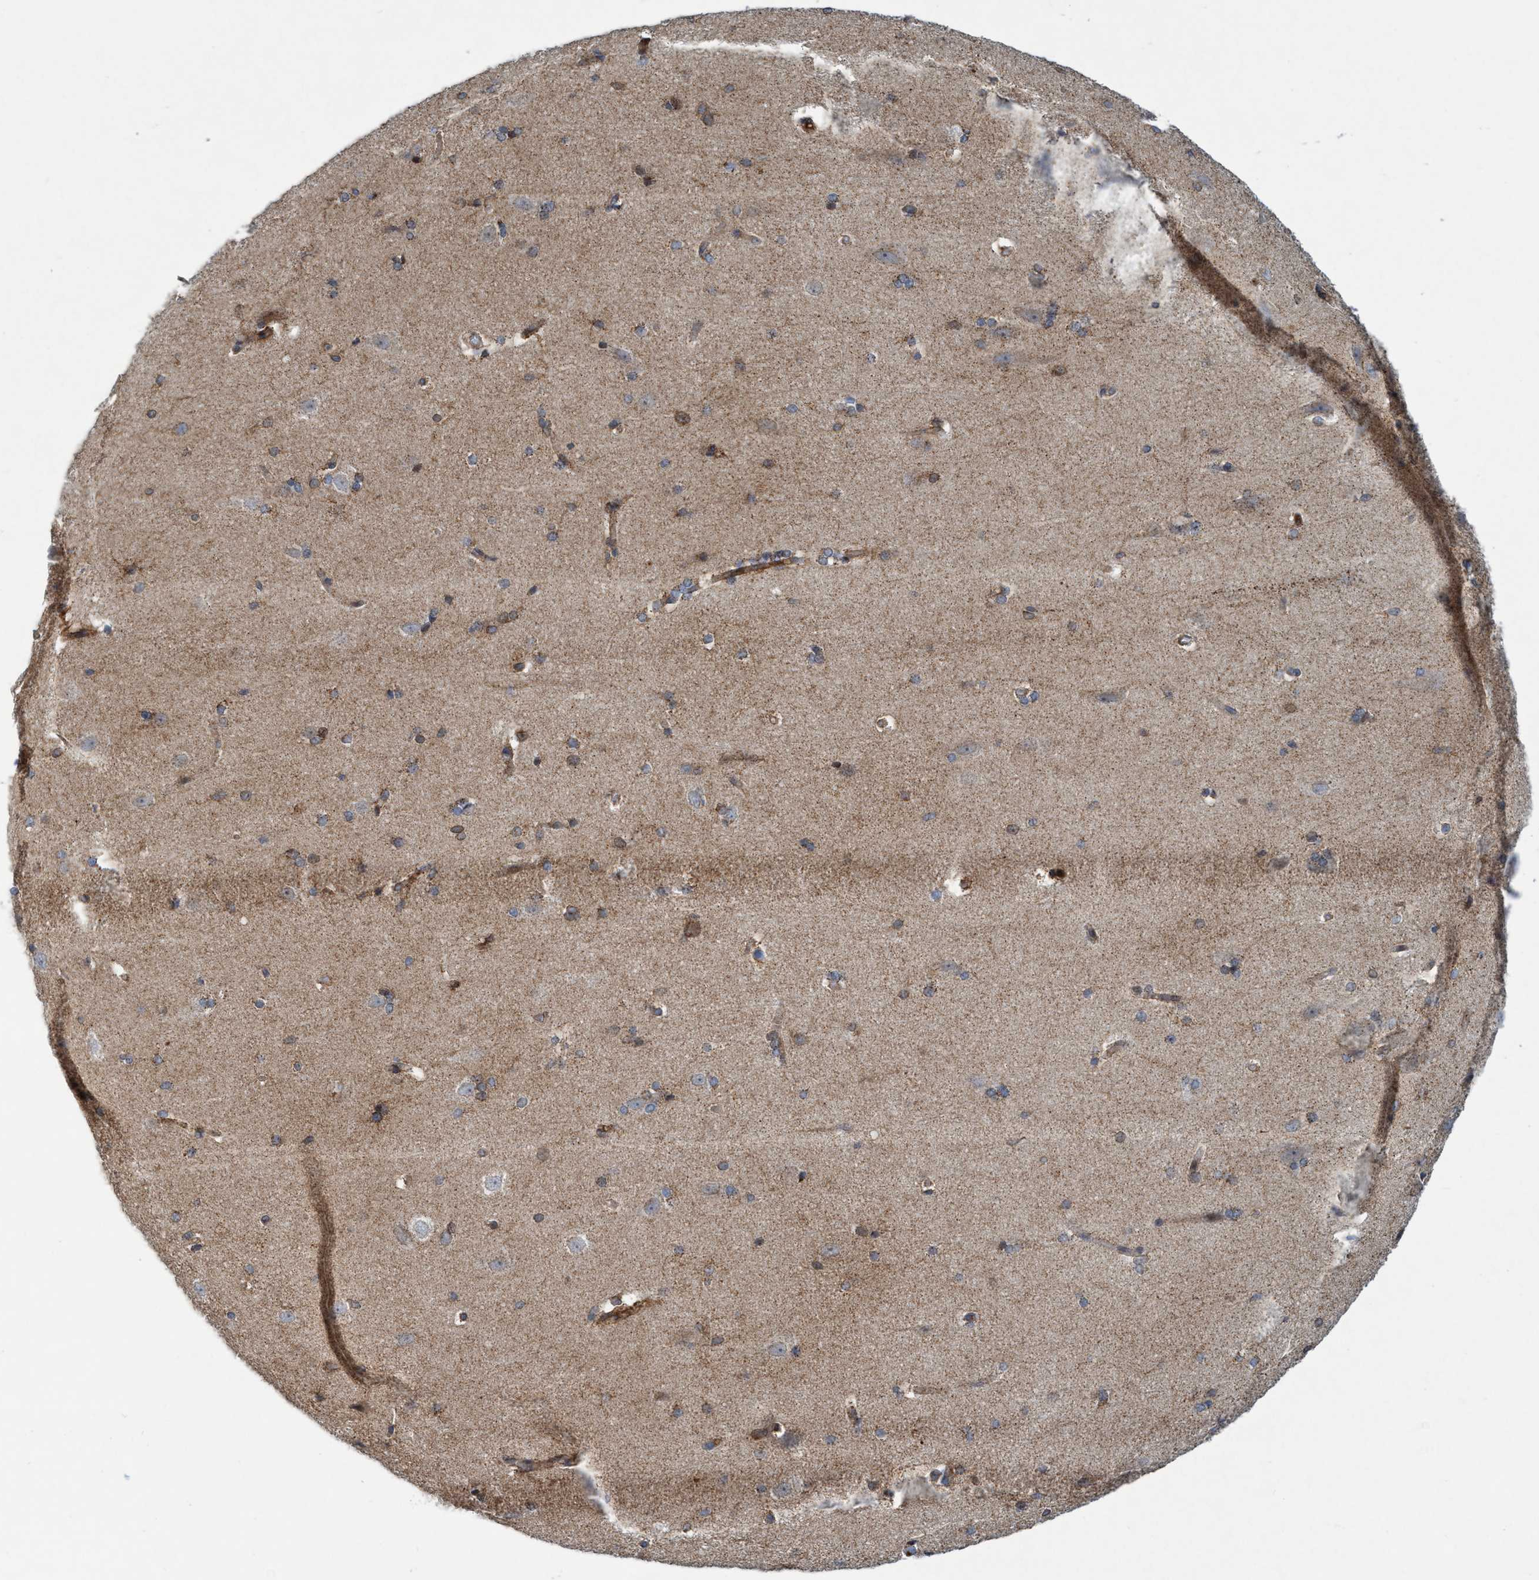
{"staining": {"intensity": "moderate", "quantity": ">75%", "location": "cytoplasmic/membranous"}, "tissue": "cerebral cortex", "cell_type": "Endothelial cells", "image_type": "normal", "snomed": [{"axis": "morphology", "description": "Normal tissue, NOS"}, {"axis": "topography", "description": "Cerebral cortex"}, {"axis": "topography", "description": "Hippocampus"}], "caption": "Protein analysis of normal cerebral cortex reveals moderate cytoplasmic/membranous positivity in approximately >75% of endothelial cells.", "gene": "SLC16A3", "patient": {"sex": "female", "age": 19}}